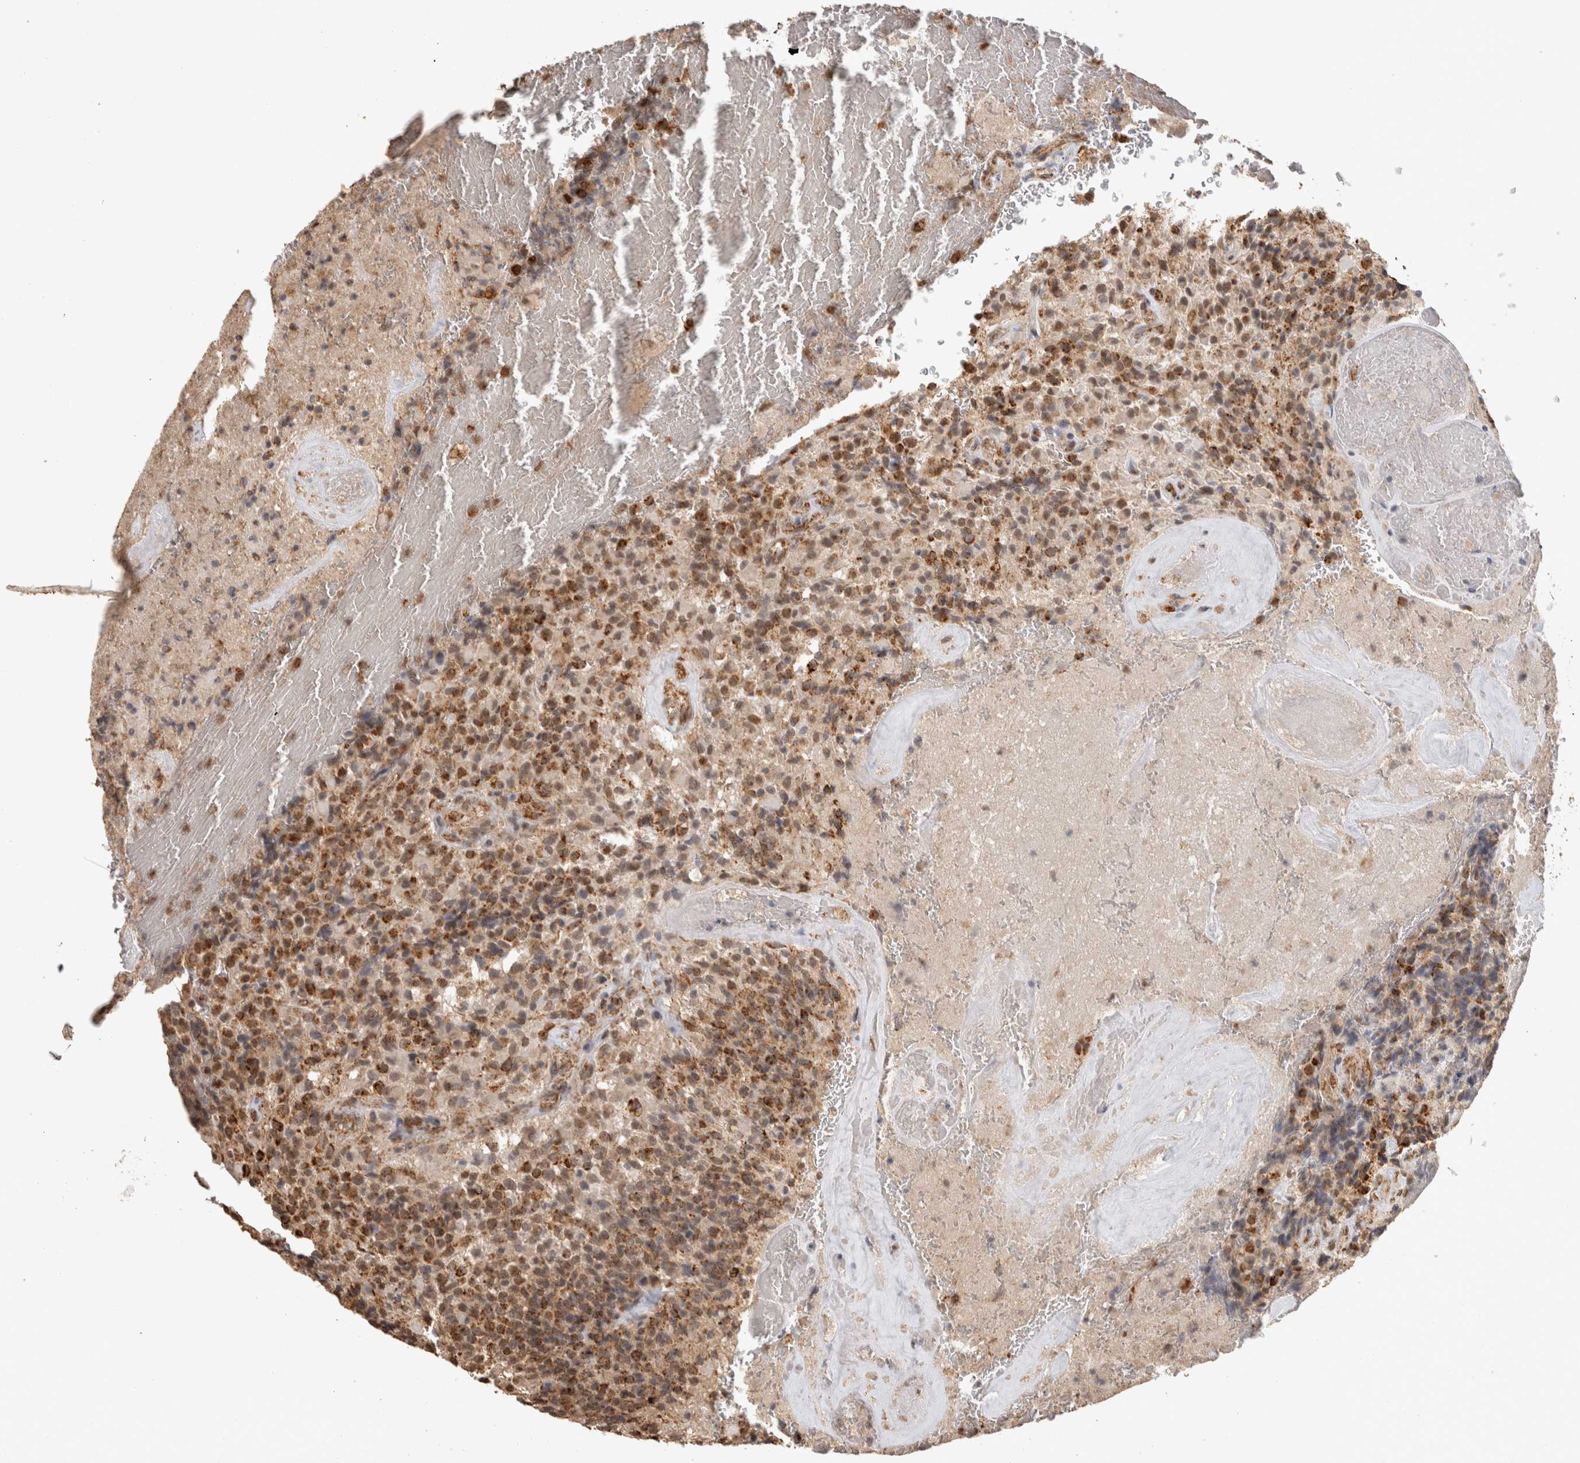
{"staining": {"intensity": "moderate", "quantity": ">75%", "location": "cytoplasmic/membranous"}, "tissue": "glioma", "cell_type": "Tumor cells", "image_type": "cancer", "snomed": [{"axis": "morphology", "description": "Glioma, malignant, High grade"}, {"axis": "topography", "description": "Brain"}], "caption": "Tumor cells demonstrate medium levels of moderate cytoplasmic/membranous expression in approximately >75% of cells in human malignant high-grade glioma.", "gene": "BNIP3L", "patient": {"sex": "male", "age": 71}}